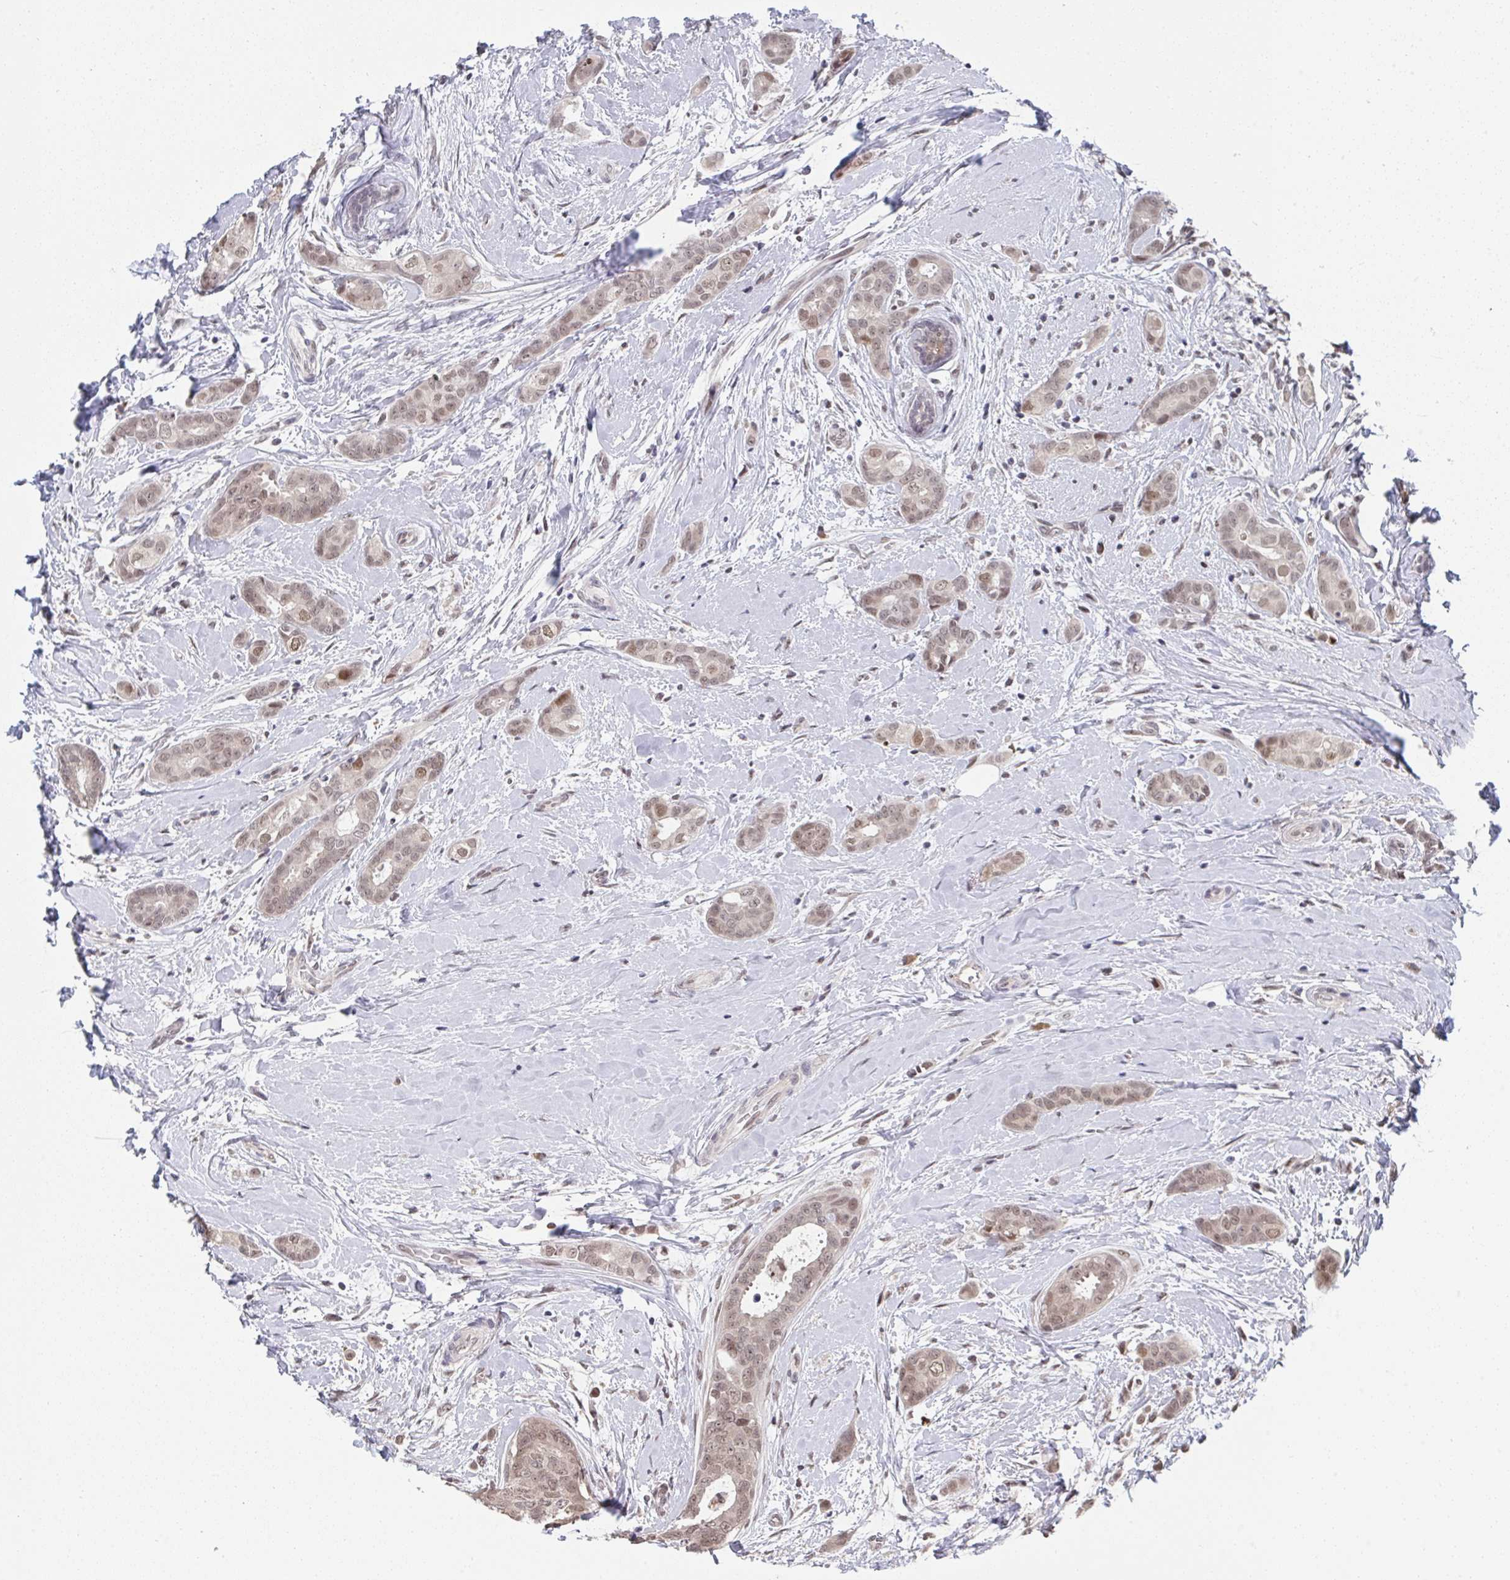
{"staining": {"intensity": "moderate", "quantity": ">75%", "location": "nuclear"}, "tissue": "breast cancer", "cell_type": "Tumor cells", "image_type": "cancer", "snomed": [{"axis": "morphology", "description": "Duct carcinoma"}, {"axis": "topography", "description": "Breast"}], "caption": "Infiltrating ductal carcinoma (breast) tissue shows moderate nuclear positivity in approximately >75% of tumor cells", "gene": "JMJD1C", "patient": {"sex": "female", "age": 45}}